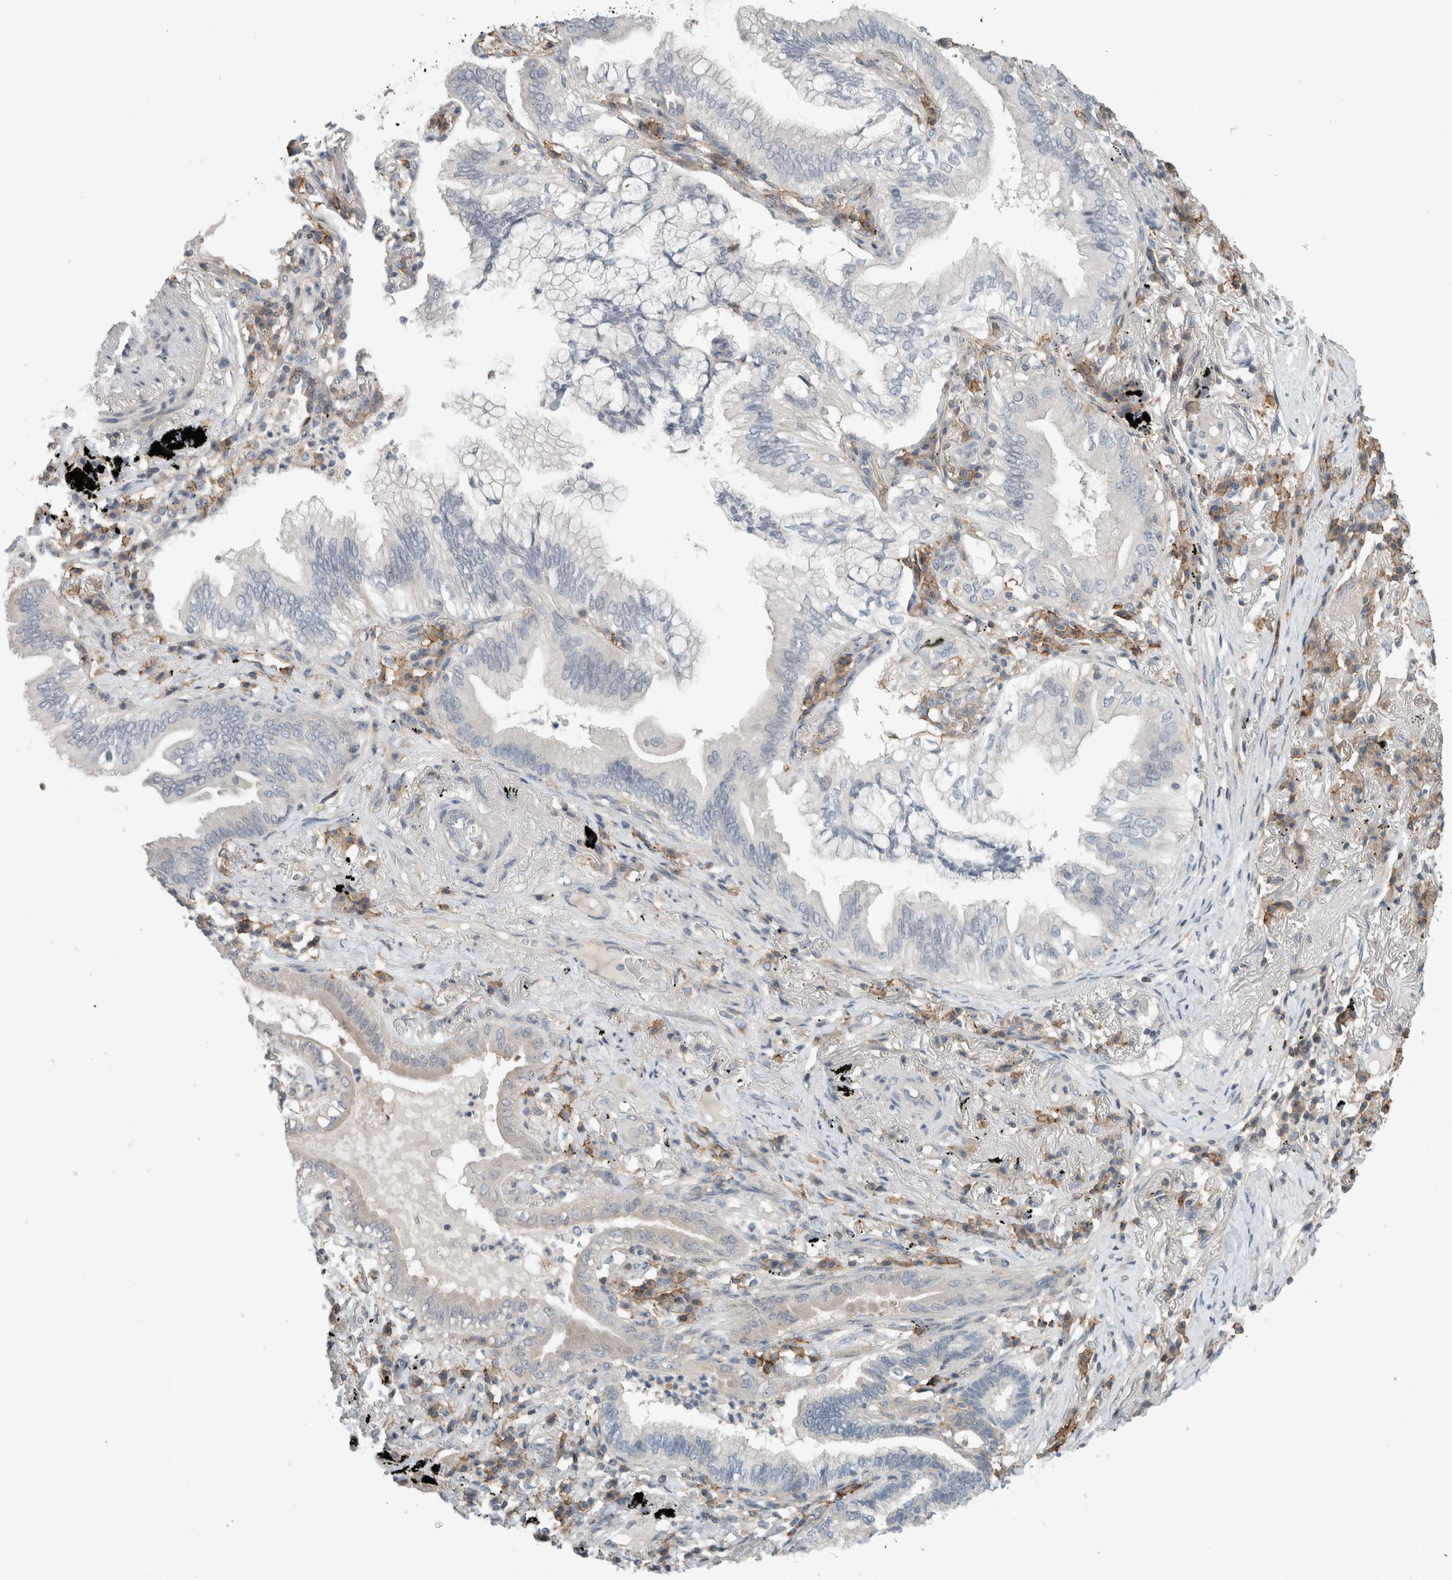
{"staining": {"intensity": "negative", "quantity": "none", "location": "none"}, "tissue": "lung cancer", "cell_type": "Tumor cells", "image_type": "cancer", "snomed": [{"axis": "morphology", "description": "Adenocarcinoma, NOS"}, {"axis": "topography", "description": "Lung"}], "caption": "Immunohistochemistry of lung adenocarcinoma reveals no staining in tumor cells.", "gene": "ERCC6L2", "patient": {"sex": "female", "age": 70}}